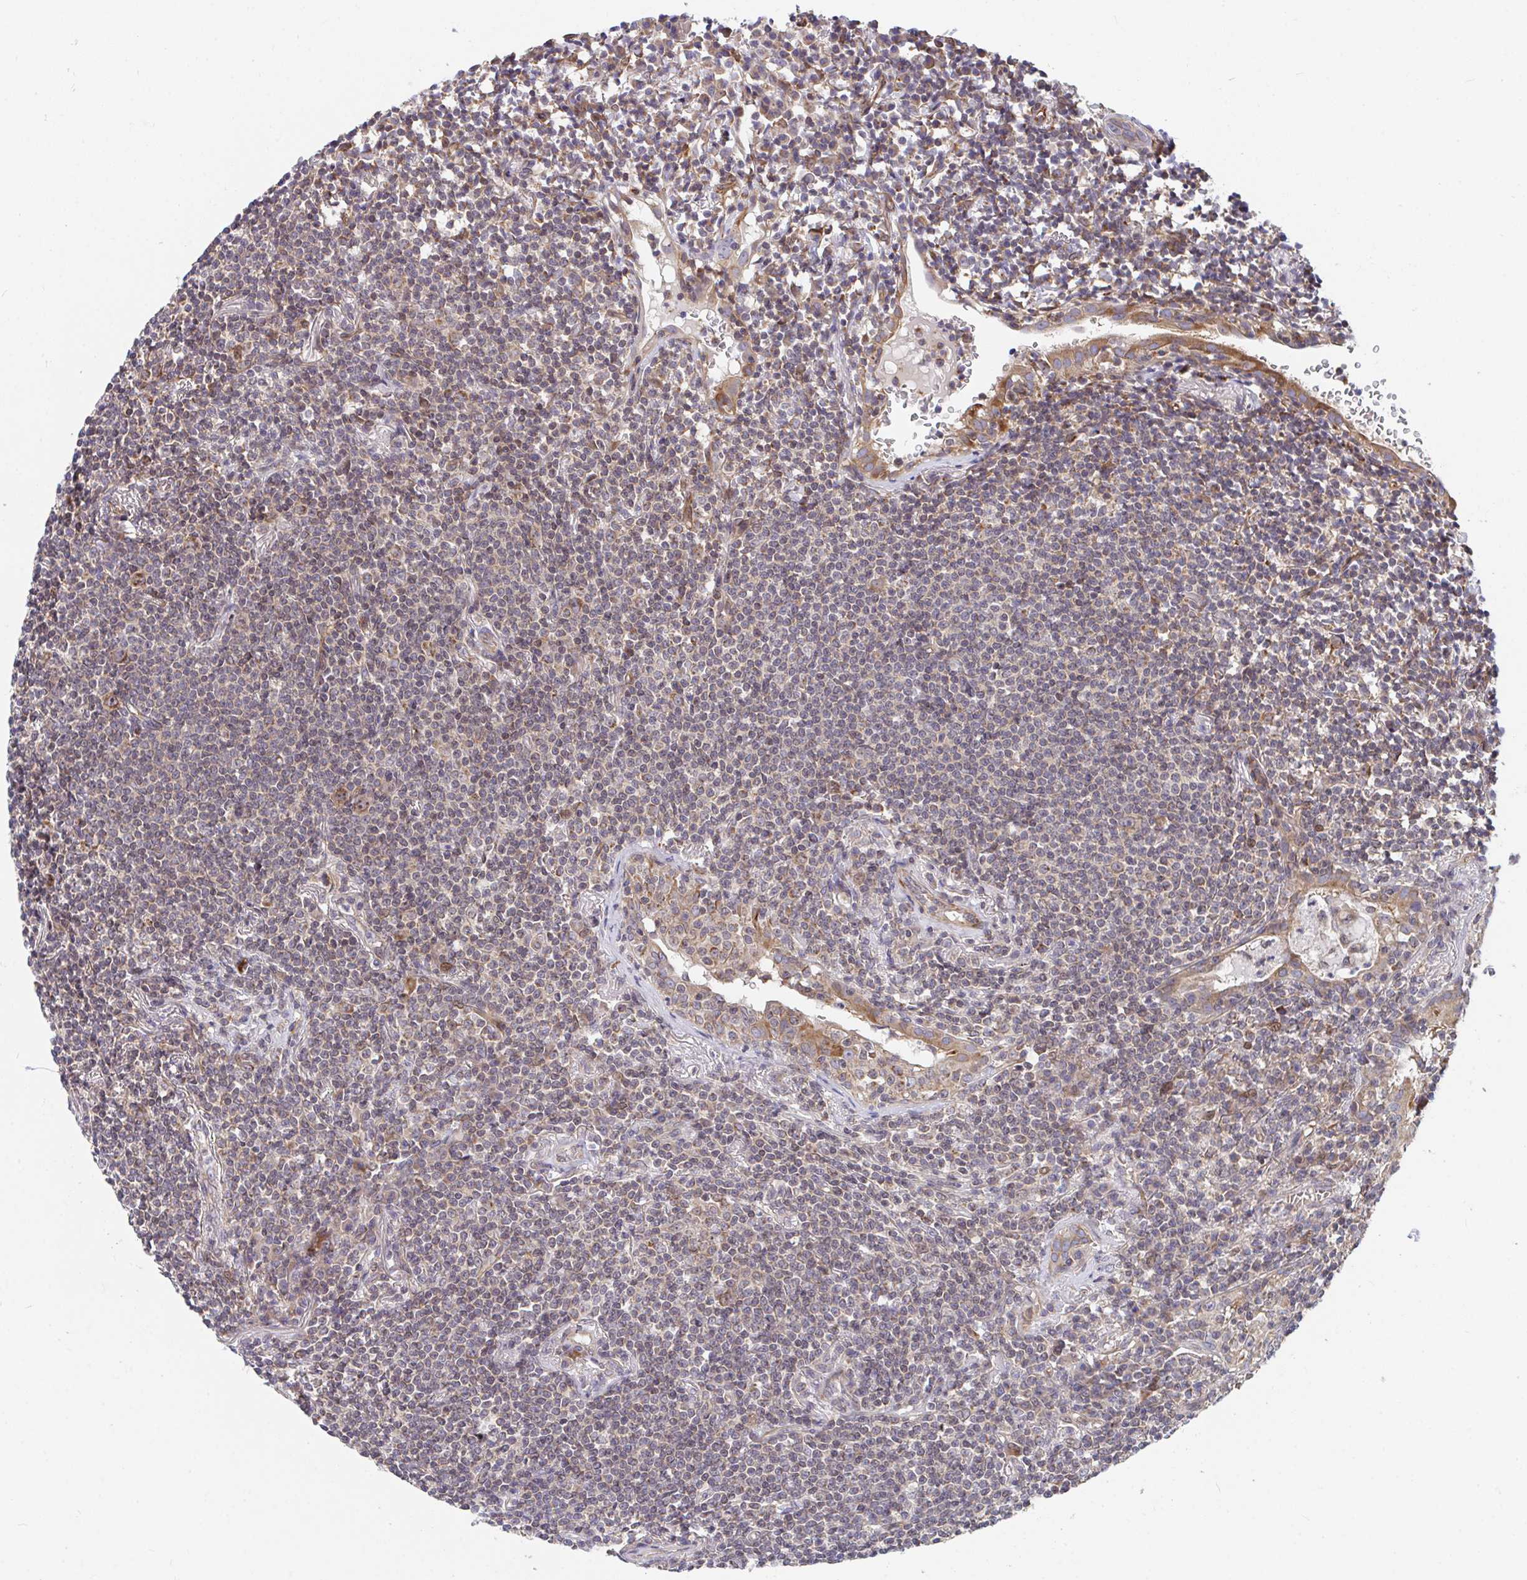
{"staining": {"intensity": "weak", "quantity": "25%-75%", "location": "cytoplasmic/membranous"}, "tissue": "lymphoma", "cell_type": "Tumor cells", "image_type": "cancer", "snomed": [{"axis": "morphology", "description": "Malignant lymphoma, non-Hodgkin's type, Low grade"}, {"axis": "topography", "description": "Lung"}], "caption": "Protein expression analysis of human lymphoma reveals weak cytoplasmic/membranous expression in approximately 25%-75% of tumor cells.", "gene": "EIF1AD", "patient": {"sex": "female", "age": 71}}